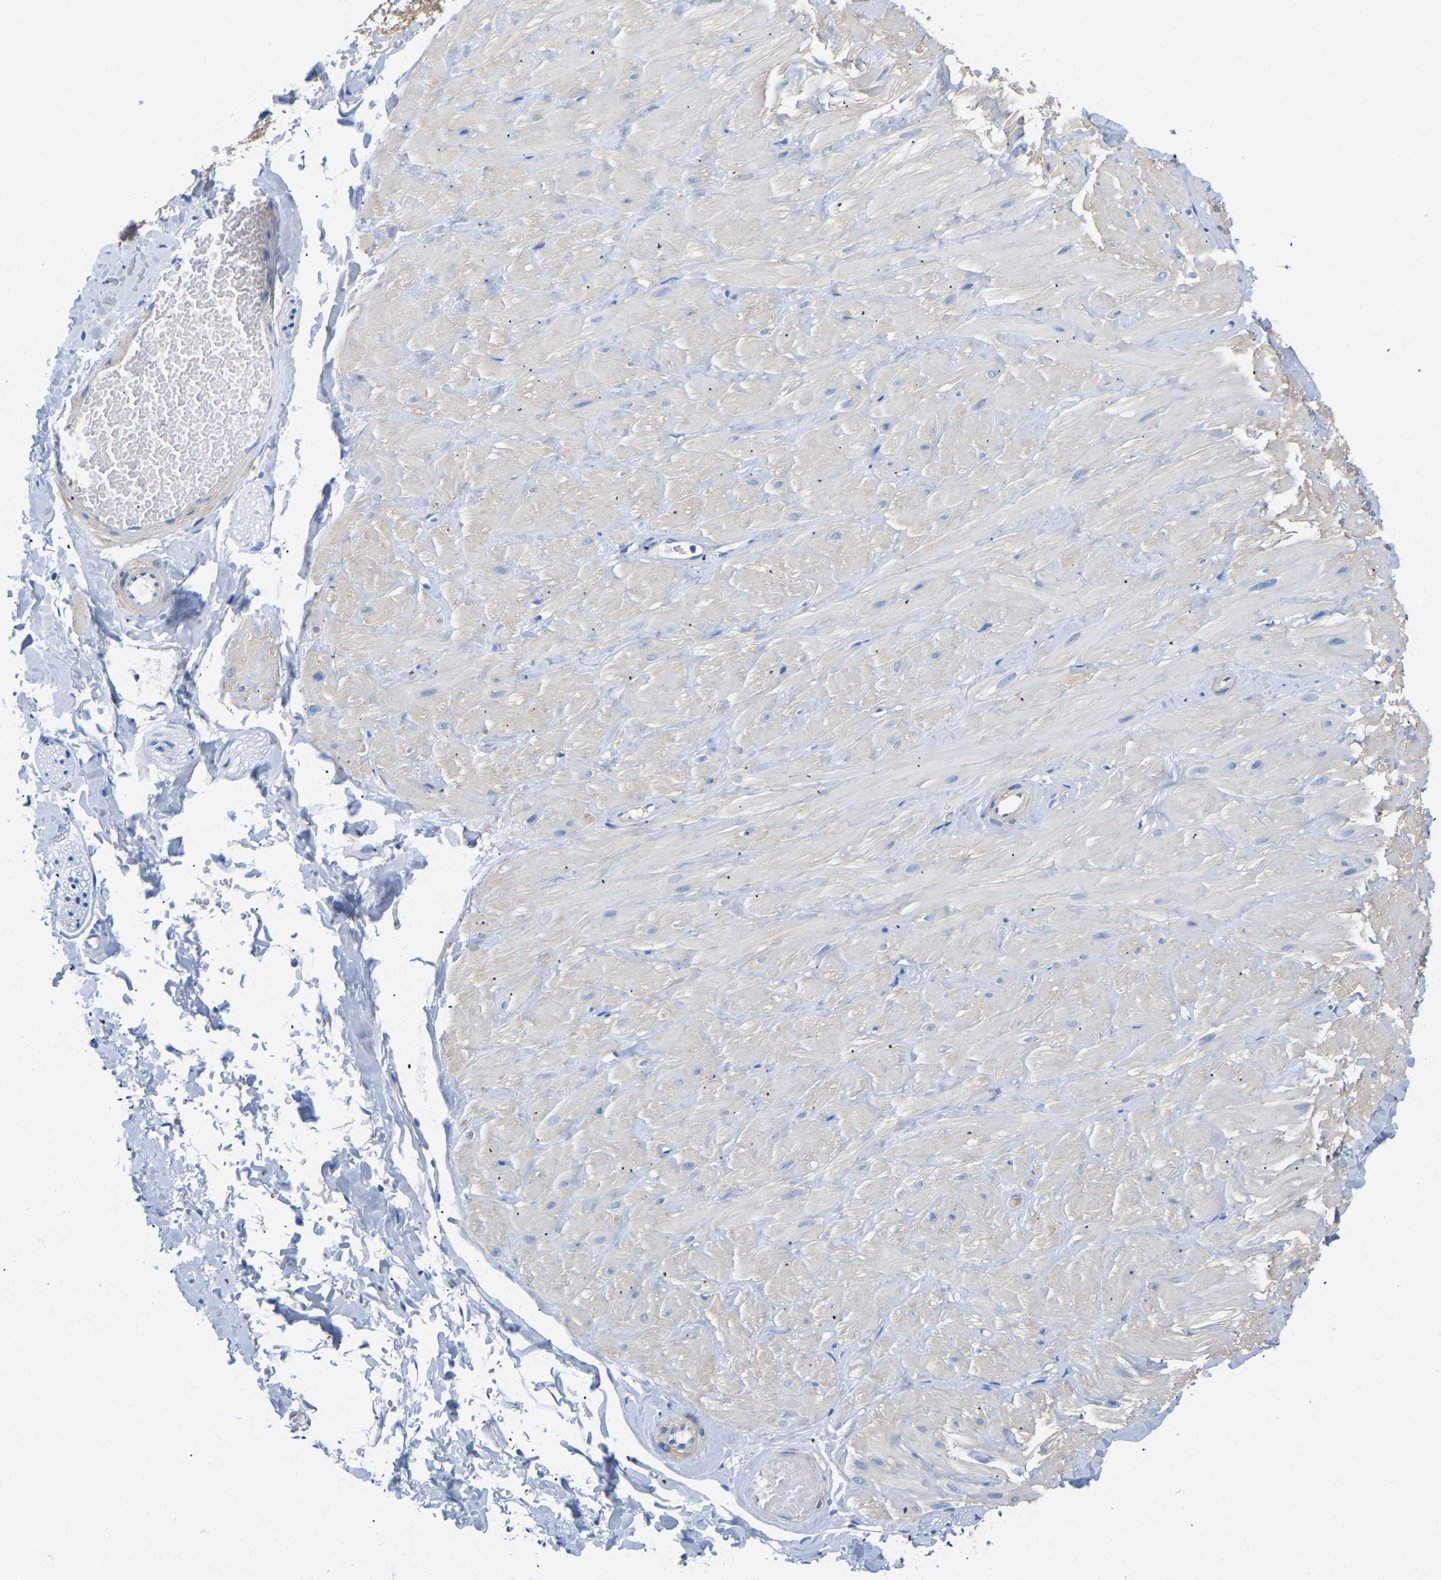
{"staining": {"intensity": "negative", "quantity": "none", "location": "none"}, "tissue": "adipose tissue", "cell_type": "Adipocytes", "image_type": "normal", "snomed": [{"axis": "morphology", "description": "Normal tissue, NOS"}, {"axis": "topography", "description": "Adipose tissue"}, {"axis": "topography", "description": "Vascular tissue"}, {"axis": "topography", "description": "Peripheral nerve tissue"}], "caption": "Immunohistochemistry of benign human adipose tissue reveals no staining in adipocytes. The staining was performed using DAB (3,3'-diaminobenzidine) to visualize the protein expression in brown, while the nuclei were stained in blue with hematoxylin (Magnification: 20x).", "gene": "UPK3A", "patient": {"sex": "male", "age": 25}}